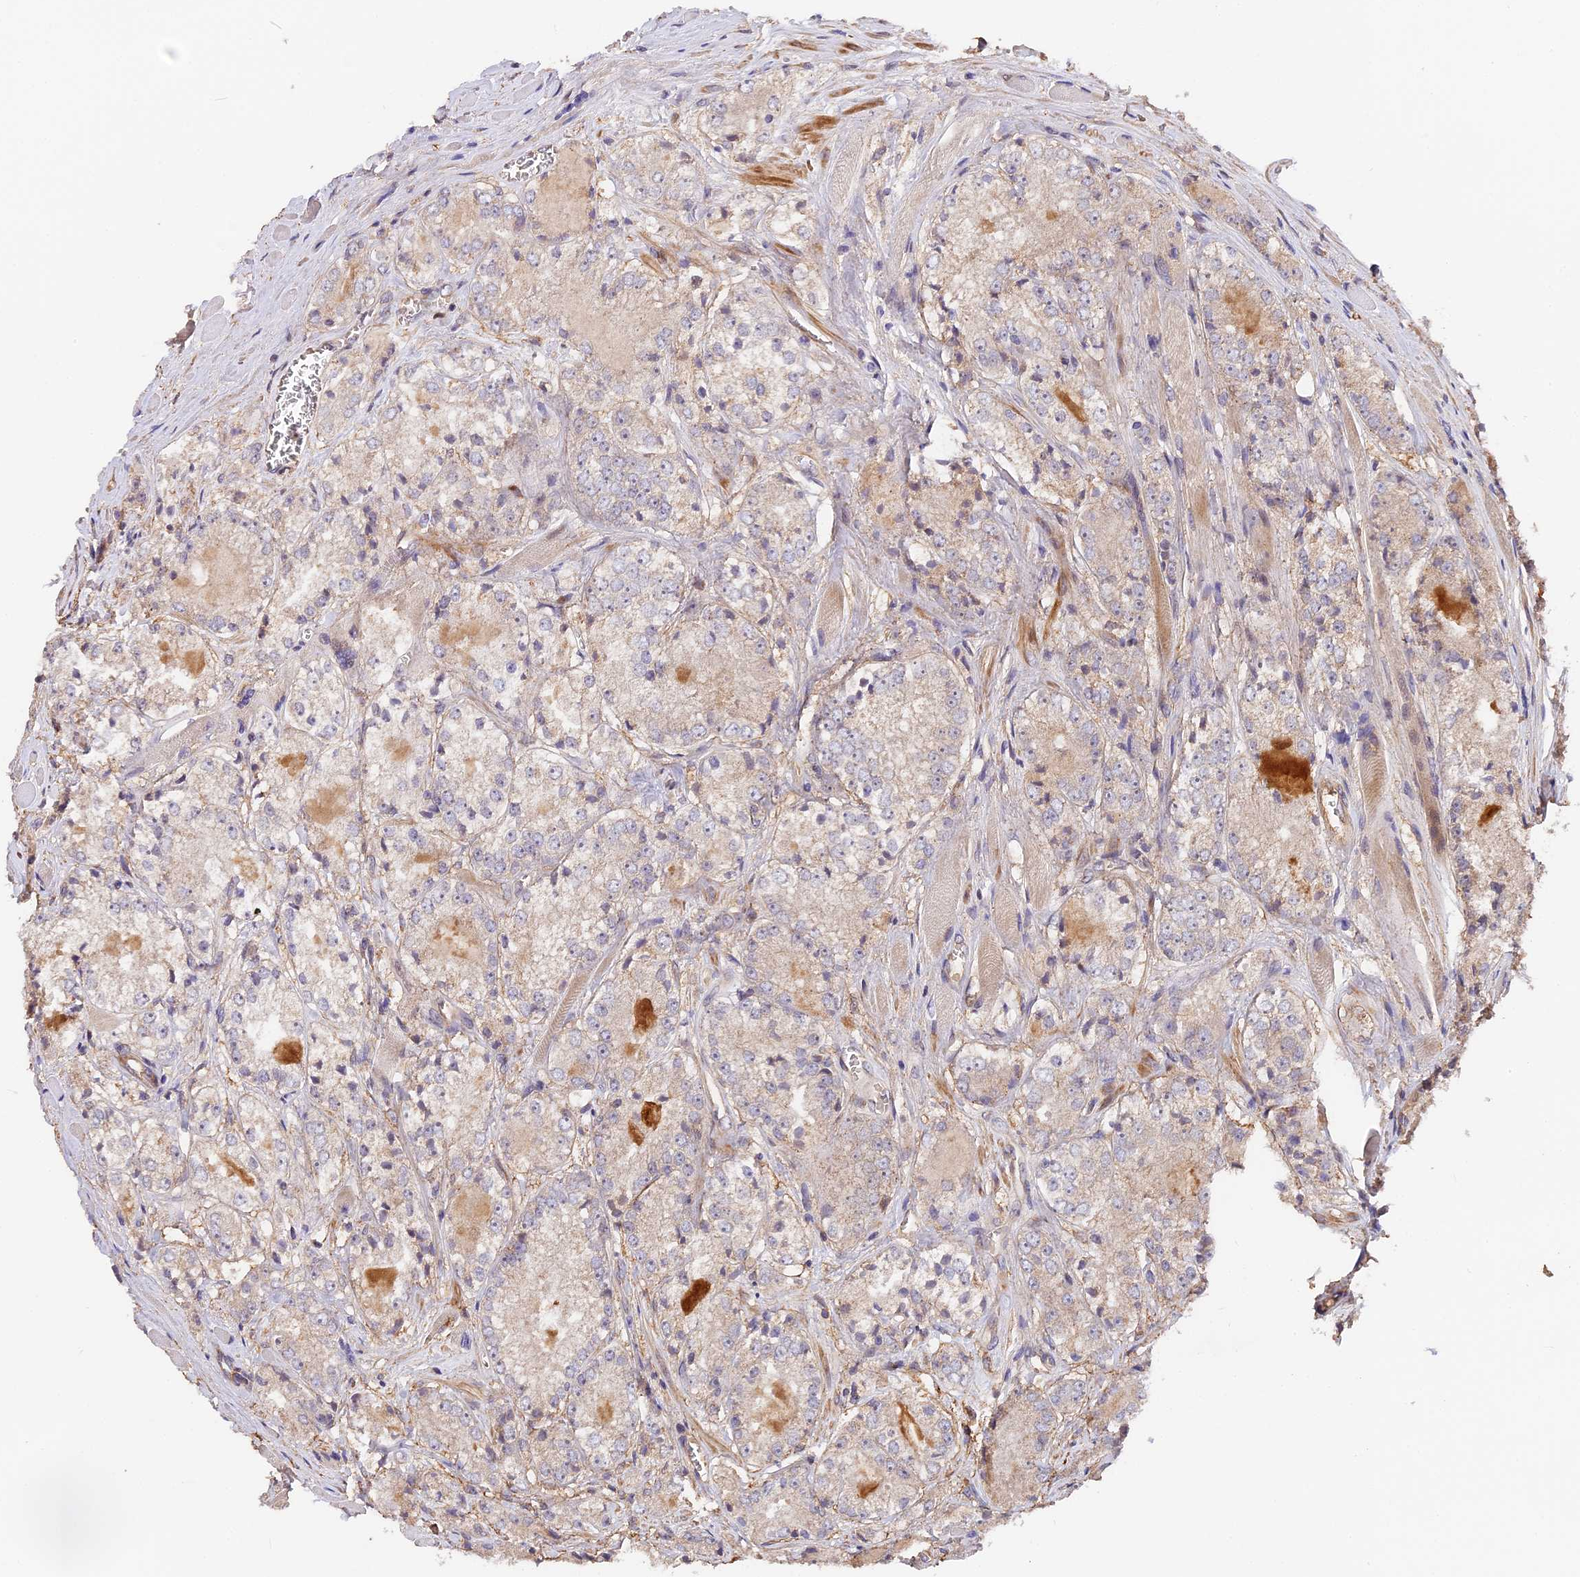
{"staining": {"intensity": "negative", "quantity": "none", "location": "none"}, "tissue": "prostate cancer", "cell_type": "Tumor cells", "image_type": "cancer", "snomed": [{"axis": "morphology", "description": "Adenocarcinoma, Low grade"}, {"axis": "topography", "description": "Prostate"}], "caption": "There is no significant expression in tumor cells of prostate cancer.", "gene": "ARHGAP17", "patient": {"sex": "male", "age": 67}}